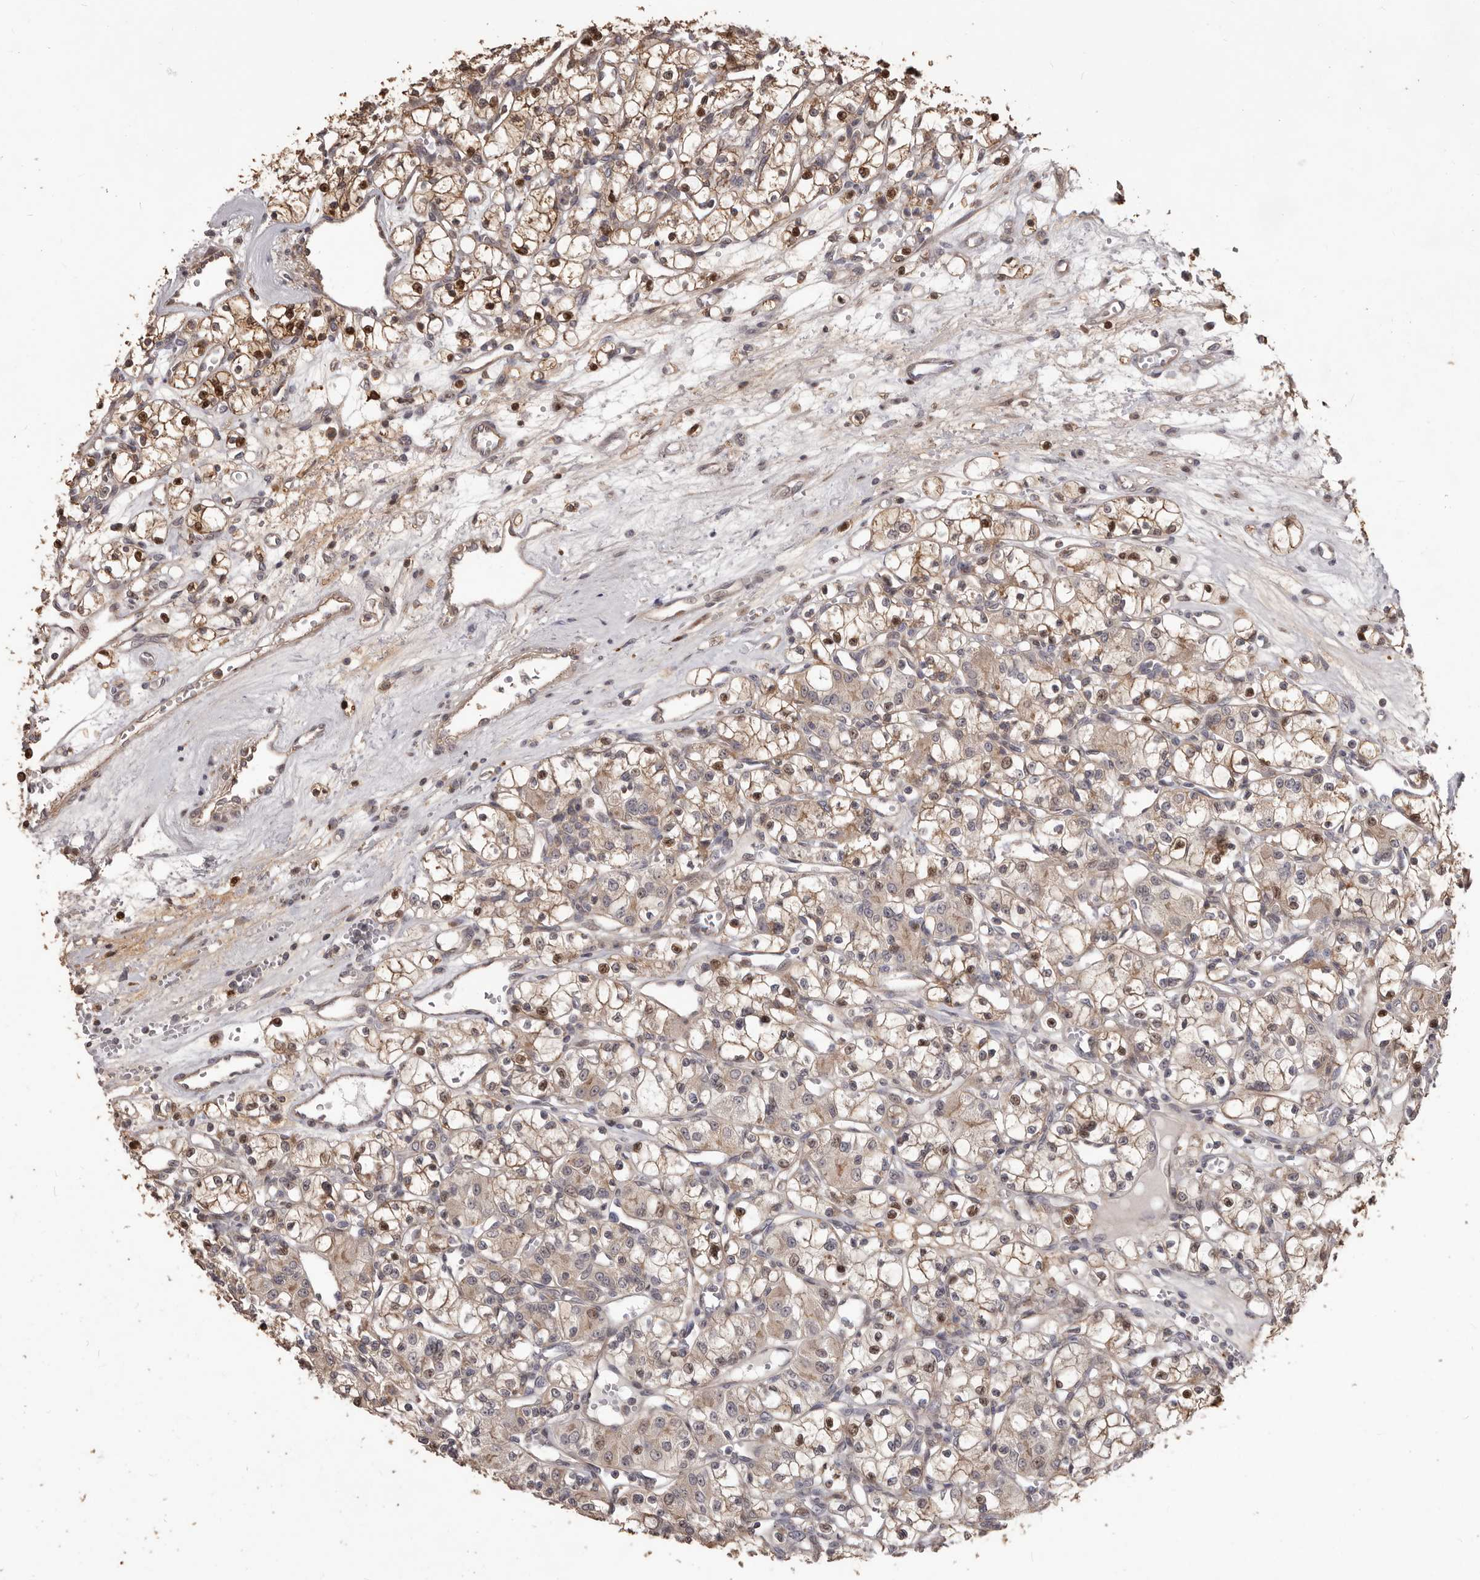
{"staining": {"intensity": "weak", "quantity": ">75%", "location": "cytoplasmic/membranous"}, "tissue": "renal cancer", "cell_type": "Tumor cells", "image_type": "cancer", "snomed": [{"axis": "morphology", "description": "Adenocarcinoma, NOS"}, {"axis": "topography", "description": "Kidney"}], "caption": "Human renal cancer (adenocarcinoma) stained with a brown dye displays weak cytoplasmic/membranous positive staining in about >75% of tumor cells.", "gene": "MTO1", "patient": {"sex": "female", "age": 59}}